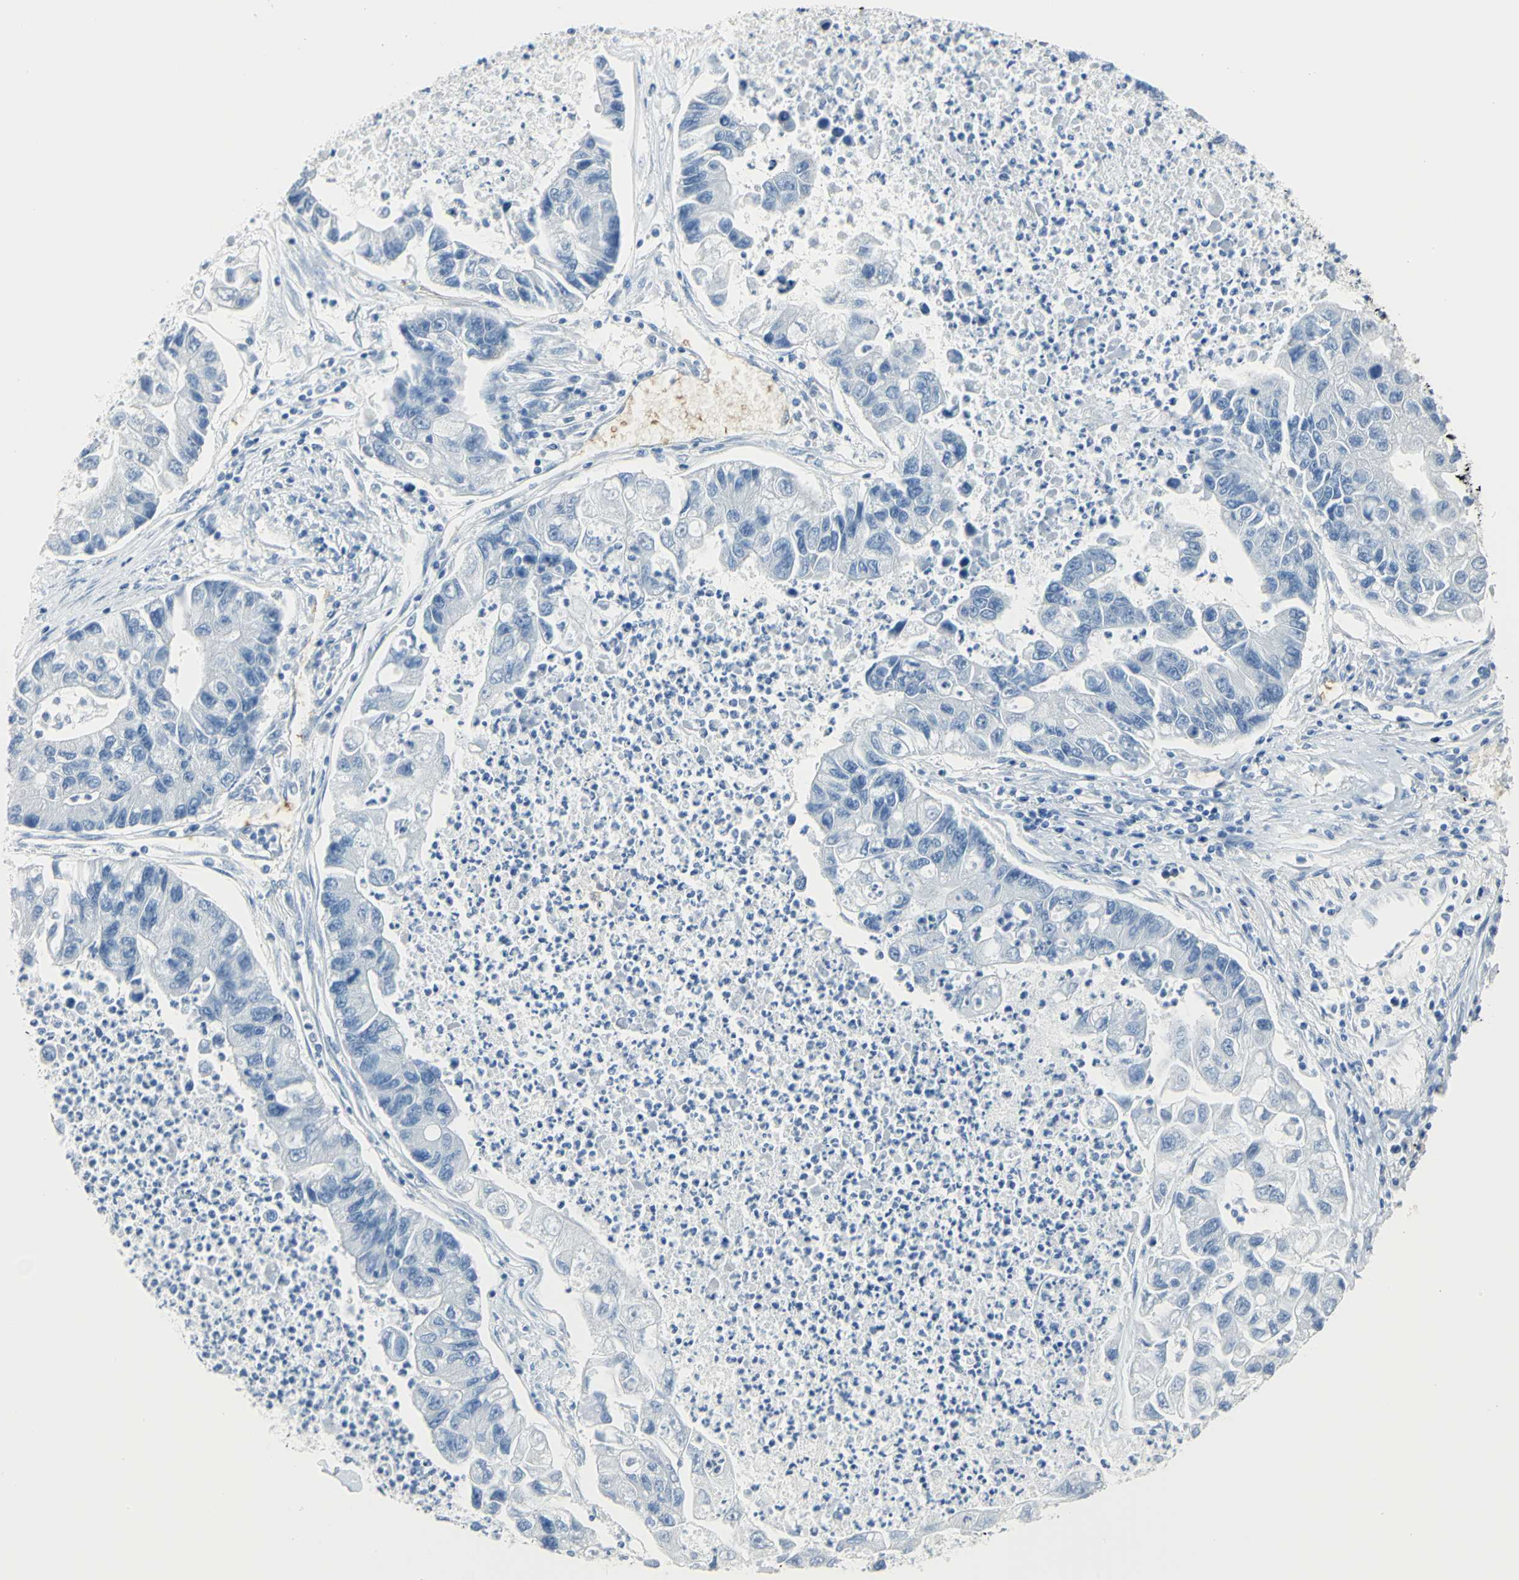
{"staining": {"intensity": "negative", "quantity": "none", "location": "none"}, "tissue": "lung cancer", "cell_type": "Tumor cells", "image_type": "cancer", "snomed": [{"axis": "morphology", "description": "Adenocarcinoma, NOS"}, {"axis": "topography", "description": "Lung"}], "caption": "High power microscopy histopathology image of an immunohistochemistry (IHC) micrograph of lung cancer (adenocarcinoma), revealing no significant staining in tumor cells. (Stains: DAB immunohistochemistry with hematoxylin counter stain, Microscopy: brightfield microscopy at high magnification).", "gene": "CA3", "patient": {"sex": "female", "age": 51}}